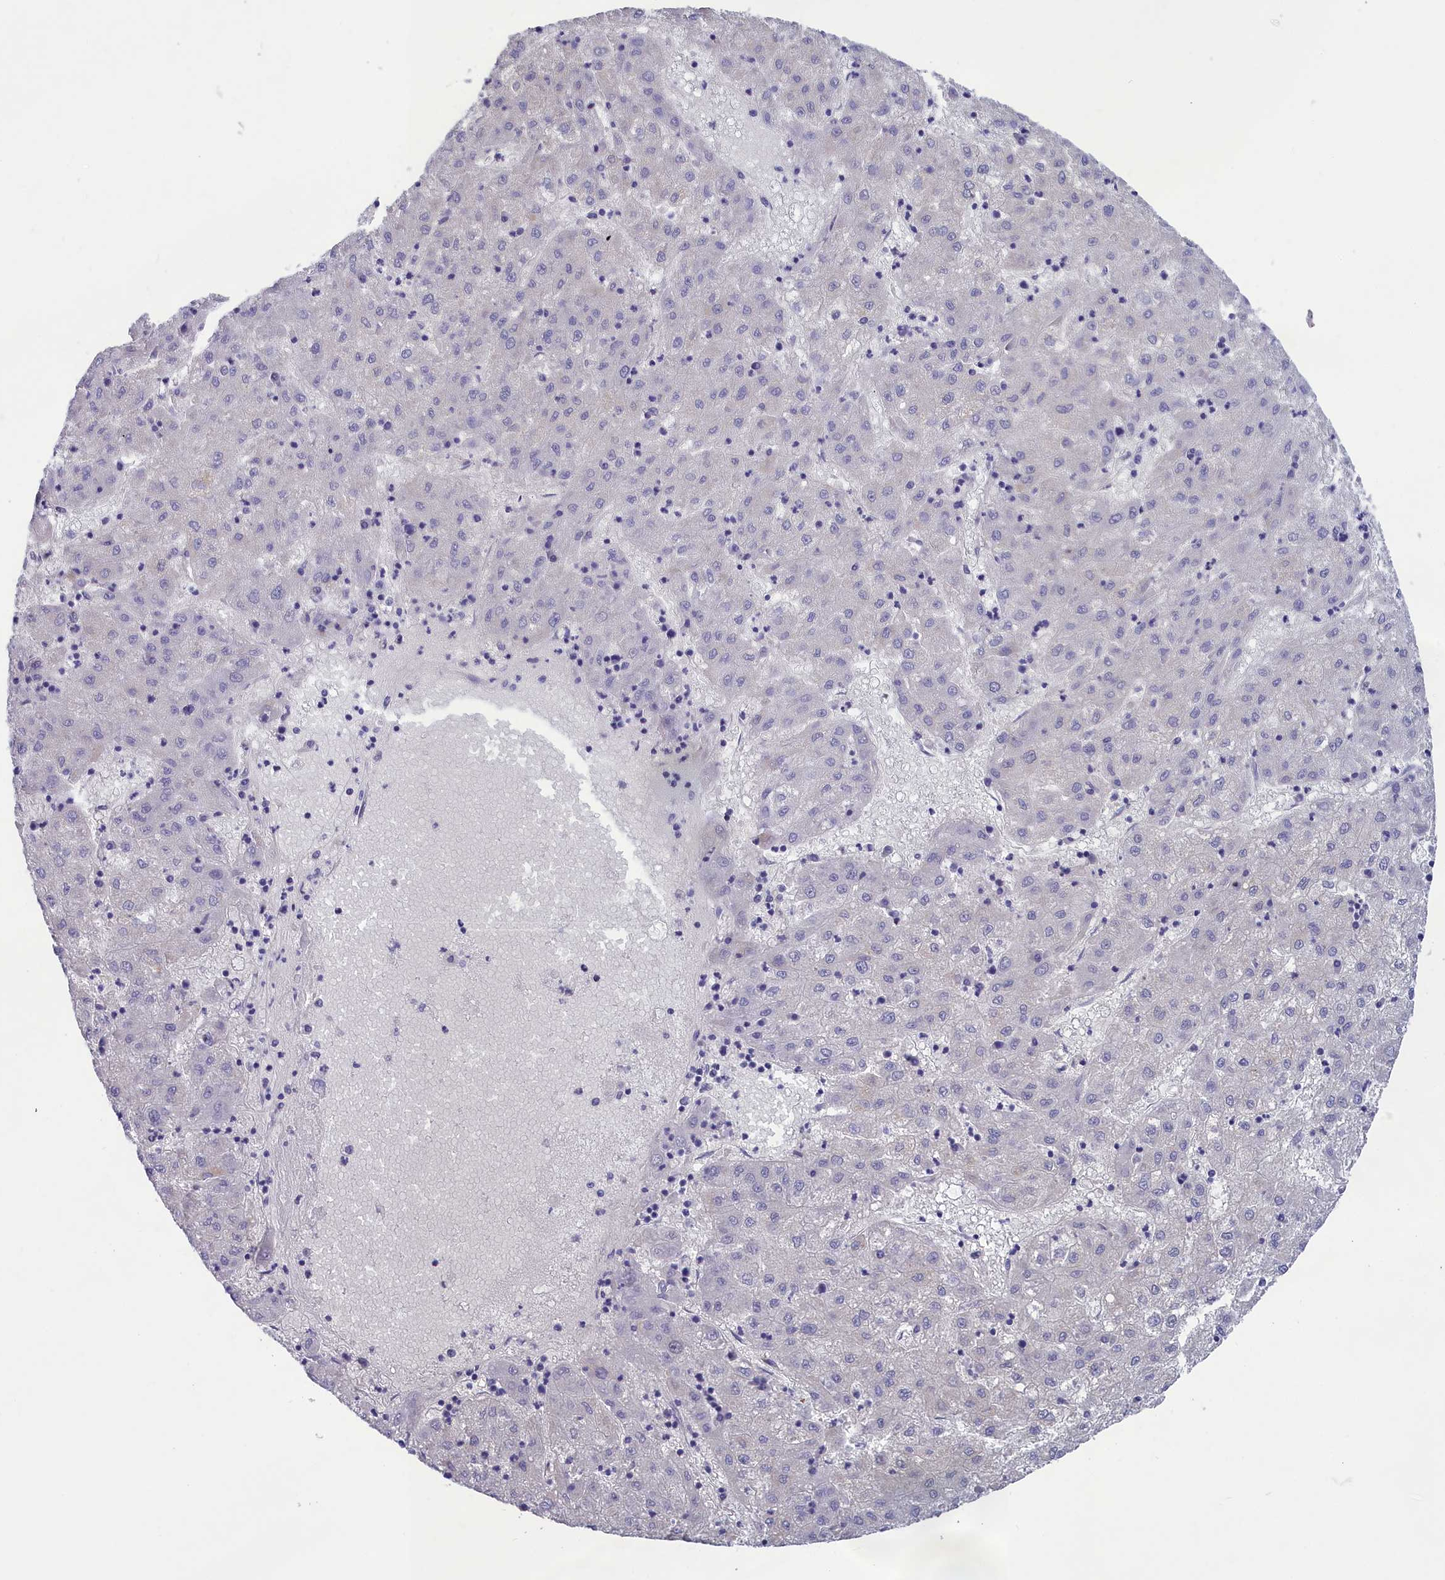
{"staining": {"intensity": "negative", "quantity": "none", "location": "none"}, "tissue": "liver cancer", "cell_type": "Tumor cells", "image_type": "cancer", "snomed": [{"axis": "morphology", "description": "Carcinoma, Hepatocellular, NOS"}, {"axis": "topography", "description": "Liver"}], "caption": "An immunohistochemistry (IHC) micrograph of liver hepatocellular carcinoma is shown. There is no staining in tumor cells of liver hepatocellular carcinoma.", "gene": "PRDM12", "patient": {"sex": "male", "age": 72}}